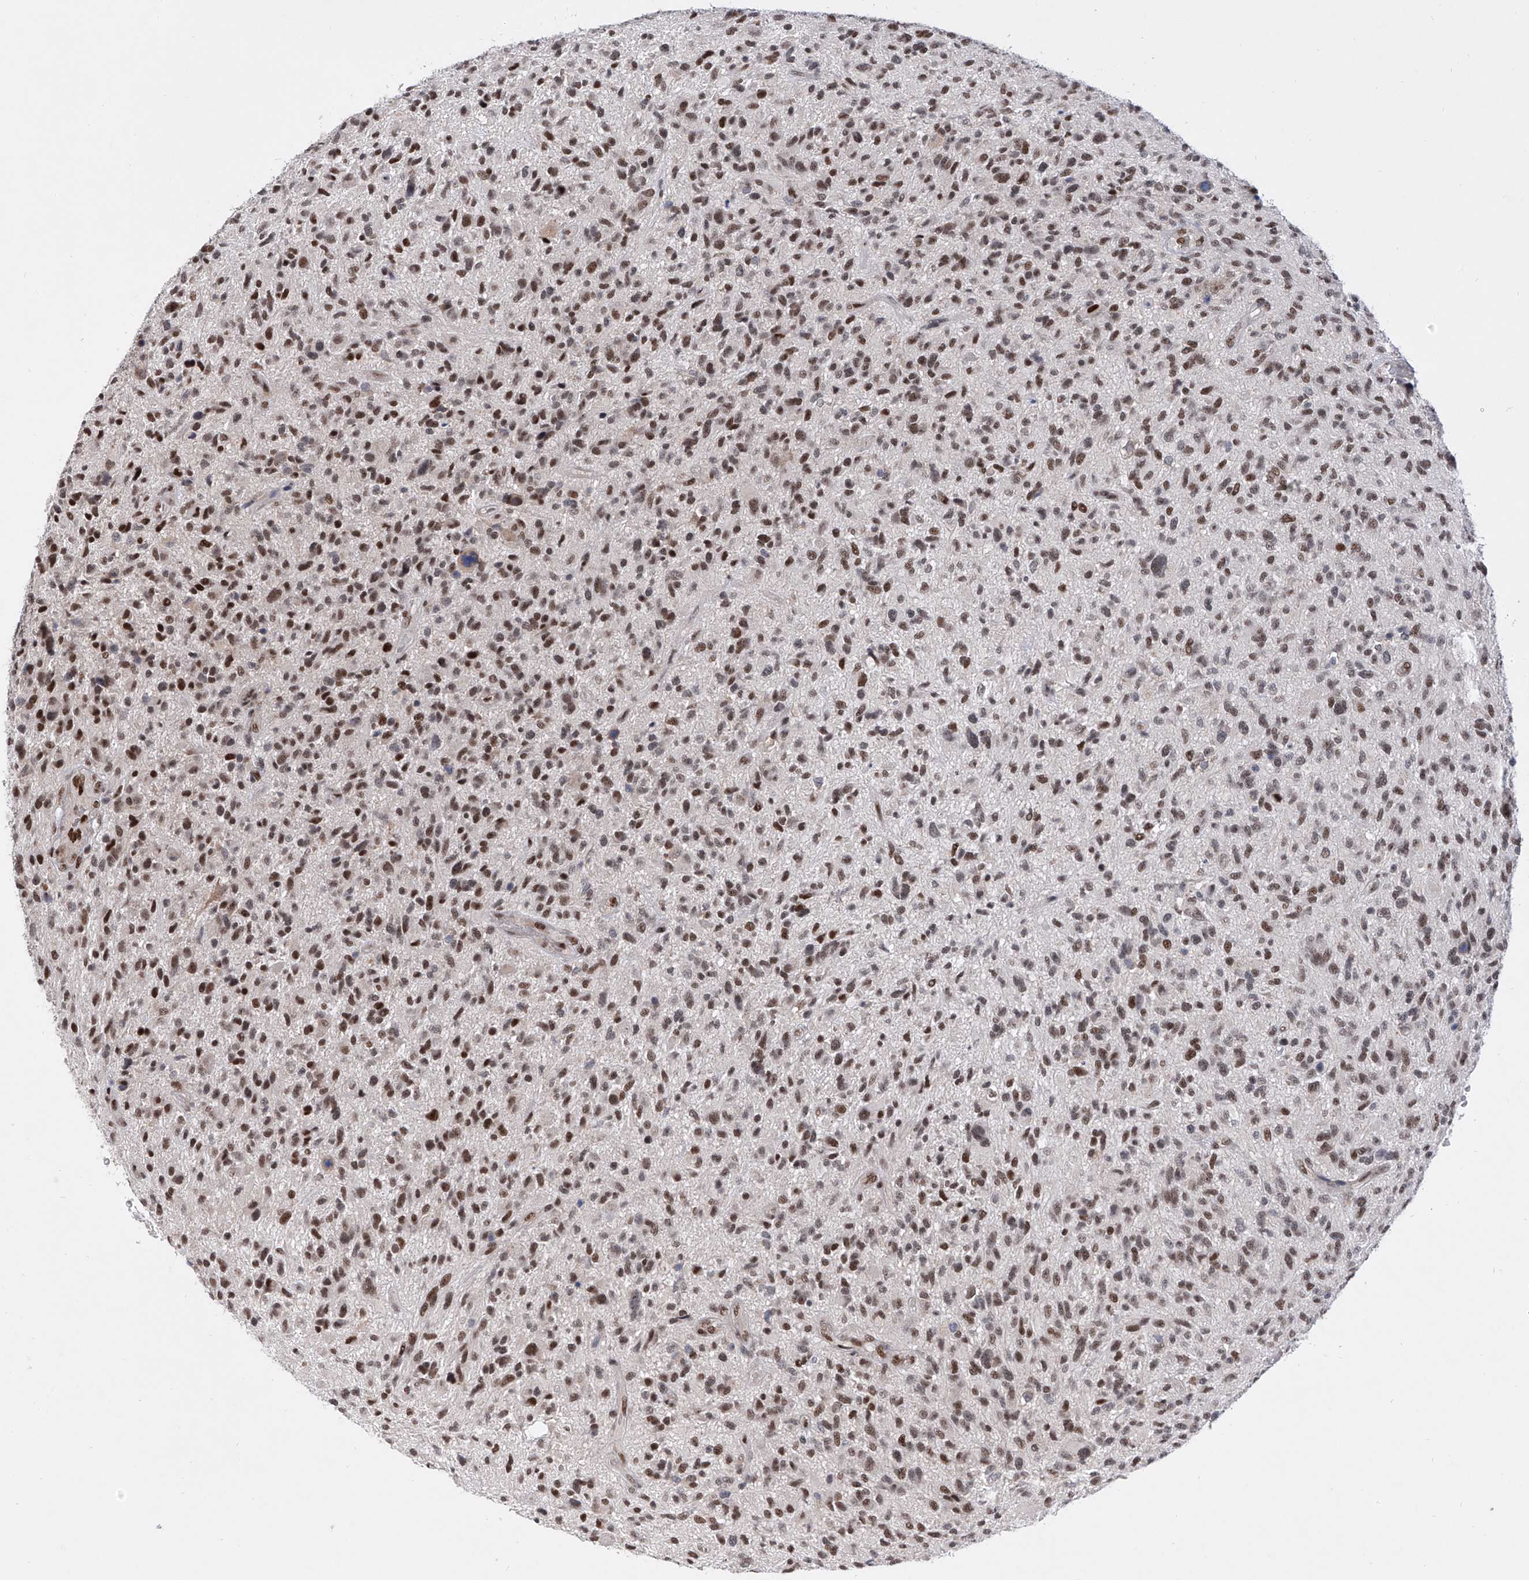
{"staining": {"intensity": "moderate", "quantity": ">75%", "location": "nuclear"}, "tissue": "glioma", "cell_type": "Tumor cells", "image_type": "cancer", "snomed": [{"axis": "morphology", "description": "Glioma, malignant, High grade"}, {"axis": "topography", "description": "Brain"}], "caption": "Moderate nuclear expression is identified in approximately >75% of tumor cells in malignant glioma (high-grade).", "gene": "RAD54L", "patient": {"sex": "male", "age": 47}}